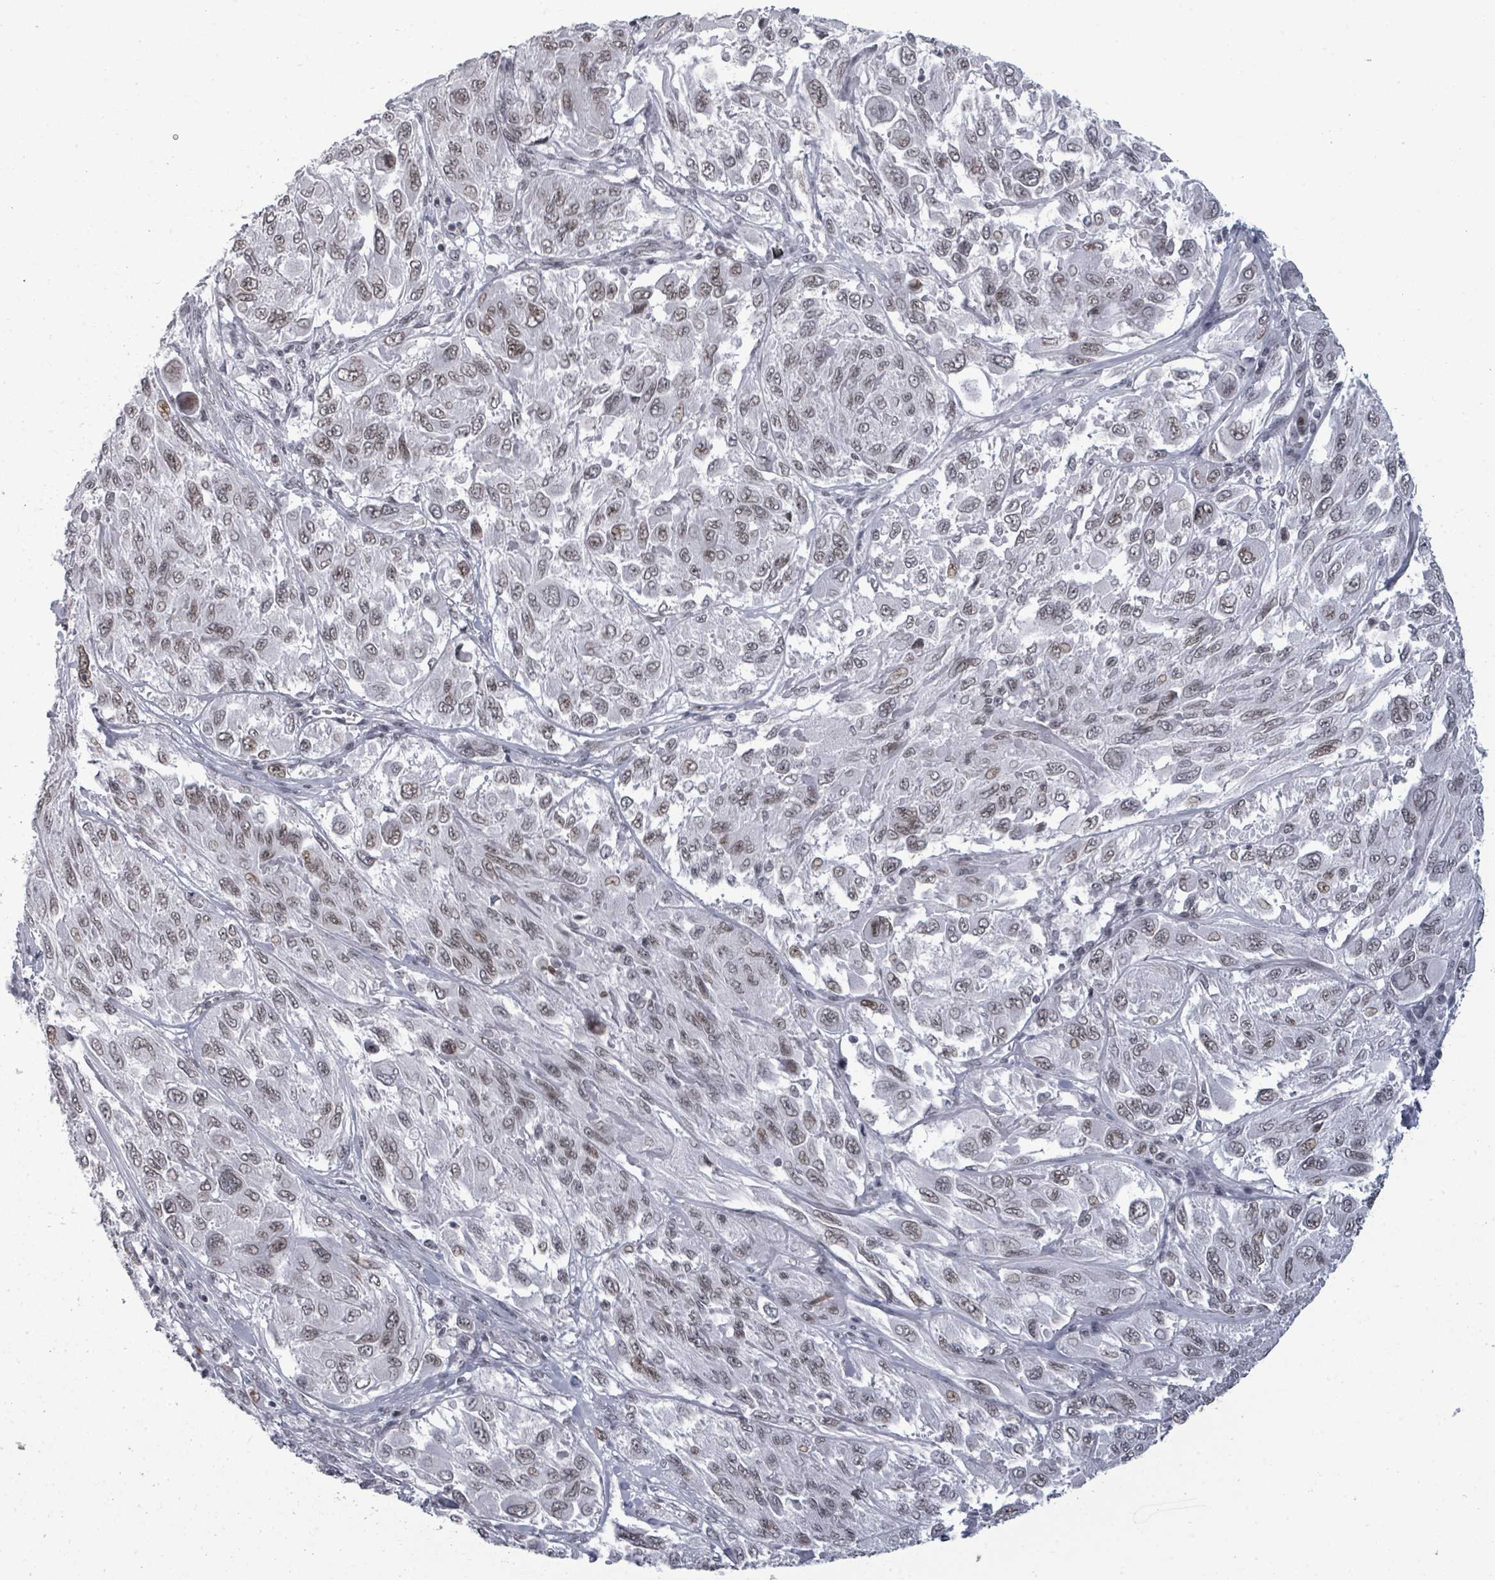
{"staining": {"intensity": "moderate", "quantity": "25%-75%", "location": "nuclear"}, "tissue": "melanoma", "cell_type": "Tumor cells", "image_type": "cancer", "snomed": [{"axis": "morphology", "description": "Malignant melanoma, NOS"}, {"axis": "topography", "description": "Skin"}], "caption": "Melanoma stained for a protein (brown) displays moderate nuclear positive expression in approximately 25%-75% of tumor cells.", "gene": "ERCC5", "patient": {"sex": "female", "age": 91}}